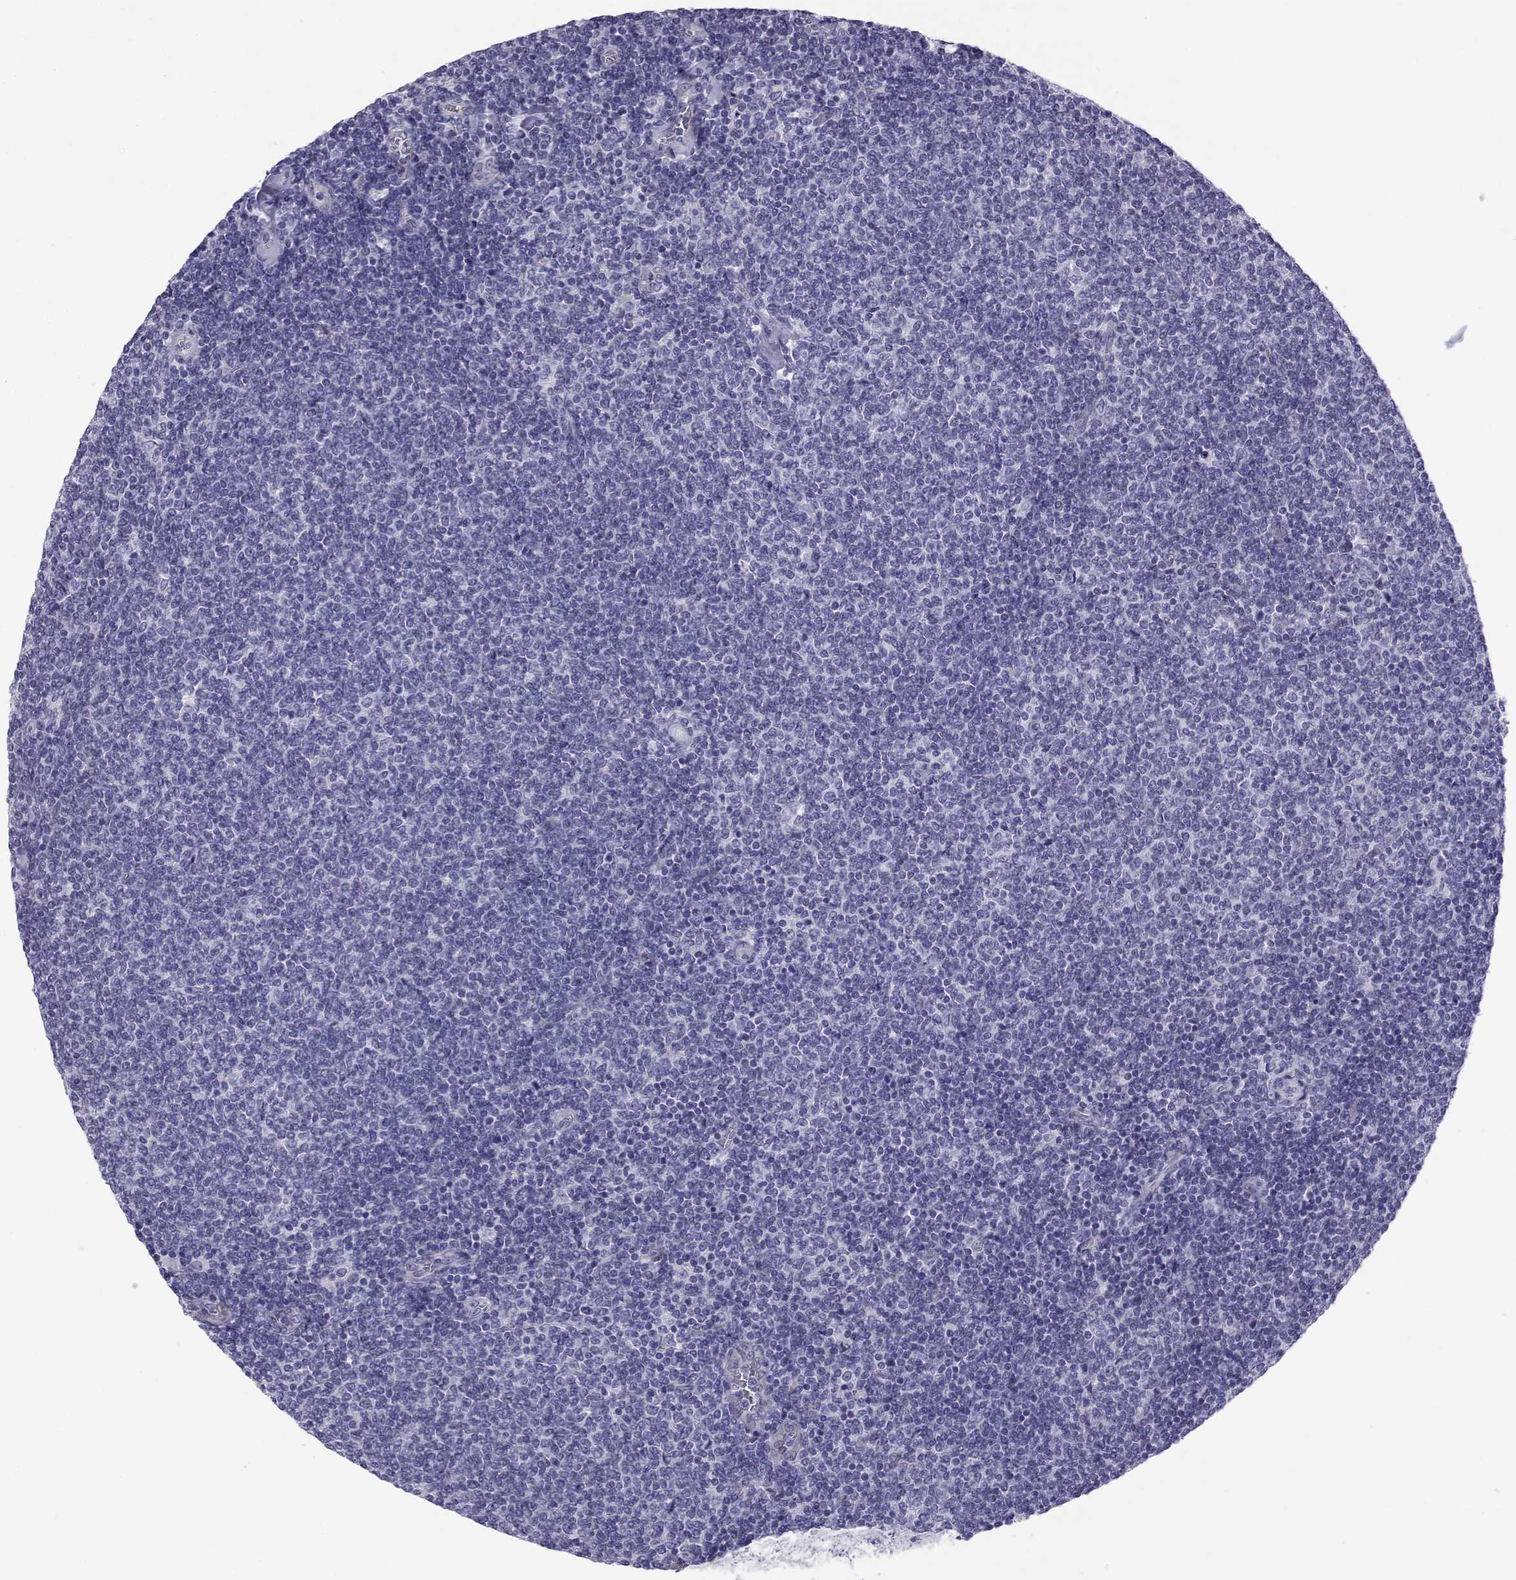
{"staining": {"intensity": "negative", "quantity": "none", "location": "none"}, "tissue": "lymphoma", "cell_type": "Tumor cells", "image_type": "cancer", "snomed": [{"axis": "morphology", "description": "Malignant lymphoma, non-Hodgkin's type, Low grade"}, {"axis": "topography", "description": "Lymph node"}], "caption": "Immunohistochemistry (IHC) of lymphoma shows no staining in tumor cells.", "gene": "RNASE12", "patient": {"sex": "male", "age": 52}}